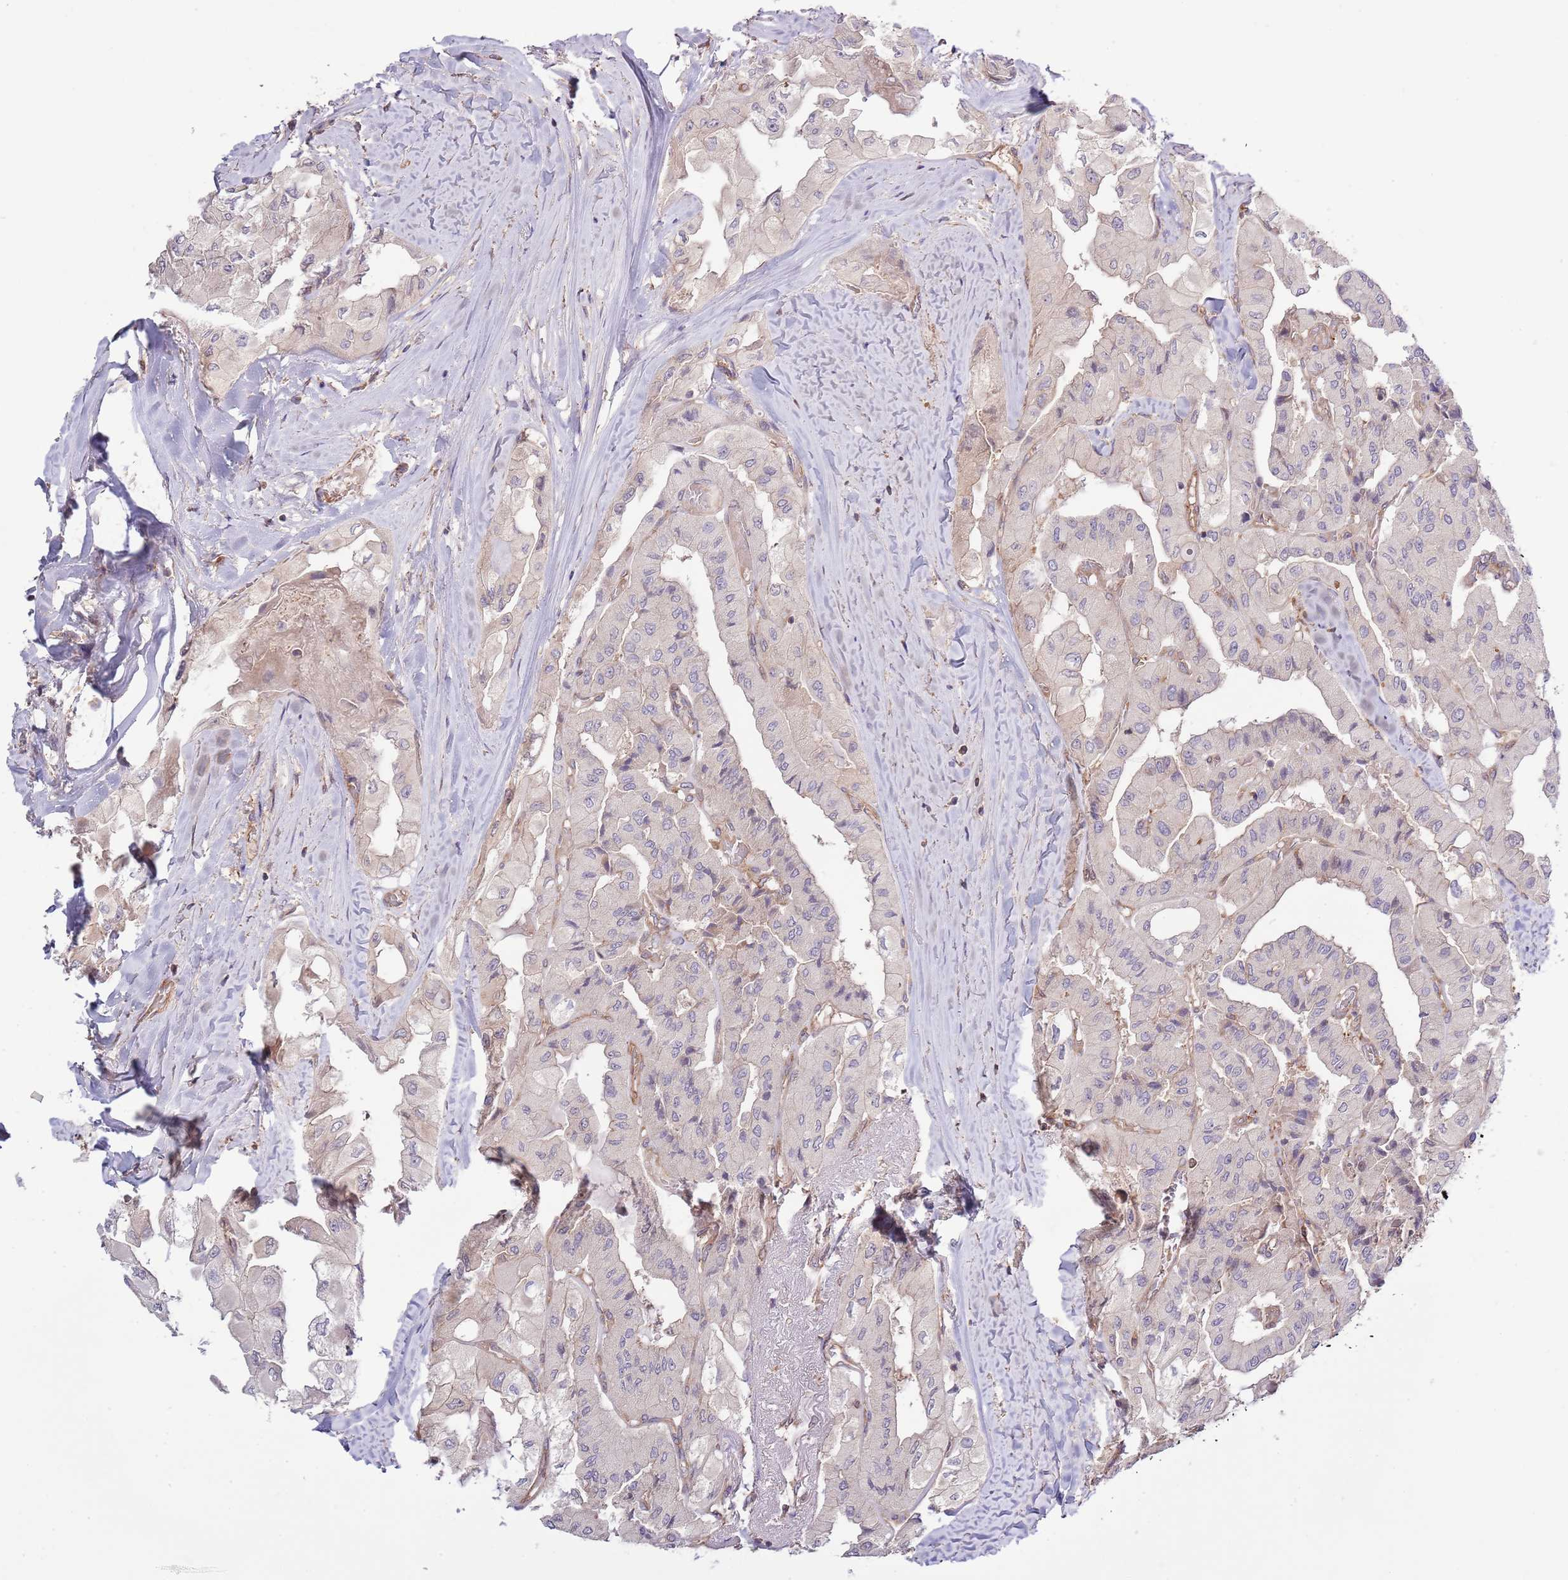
{"staining": {"intensity": "negative", "quantity": "none", "location": "none"}, "tissue": "thyroid cancer", "cell_type": "Tumor cells", "image_type": "cancer", "snomed": [{"axis": "morphology", "description": "Normal tissue, NOS"}, {"axis": "morphology", "description": "Papillary adenocarcinoma, NOS"}, {"axis": "topography", "description": "Thyroid gland"}], "caption": "Tumor cells are negative for protein expression in human papillary adenocarcinoma (thyroid).", "gene": "LPIN2", "patient": {"sex": "female", "age": 59}}